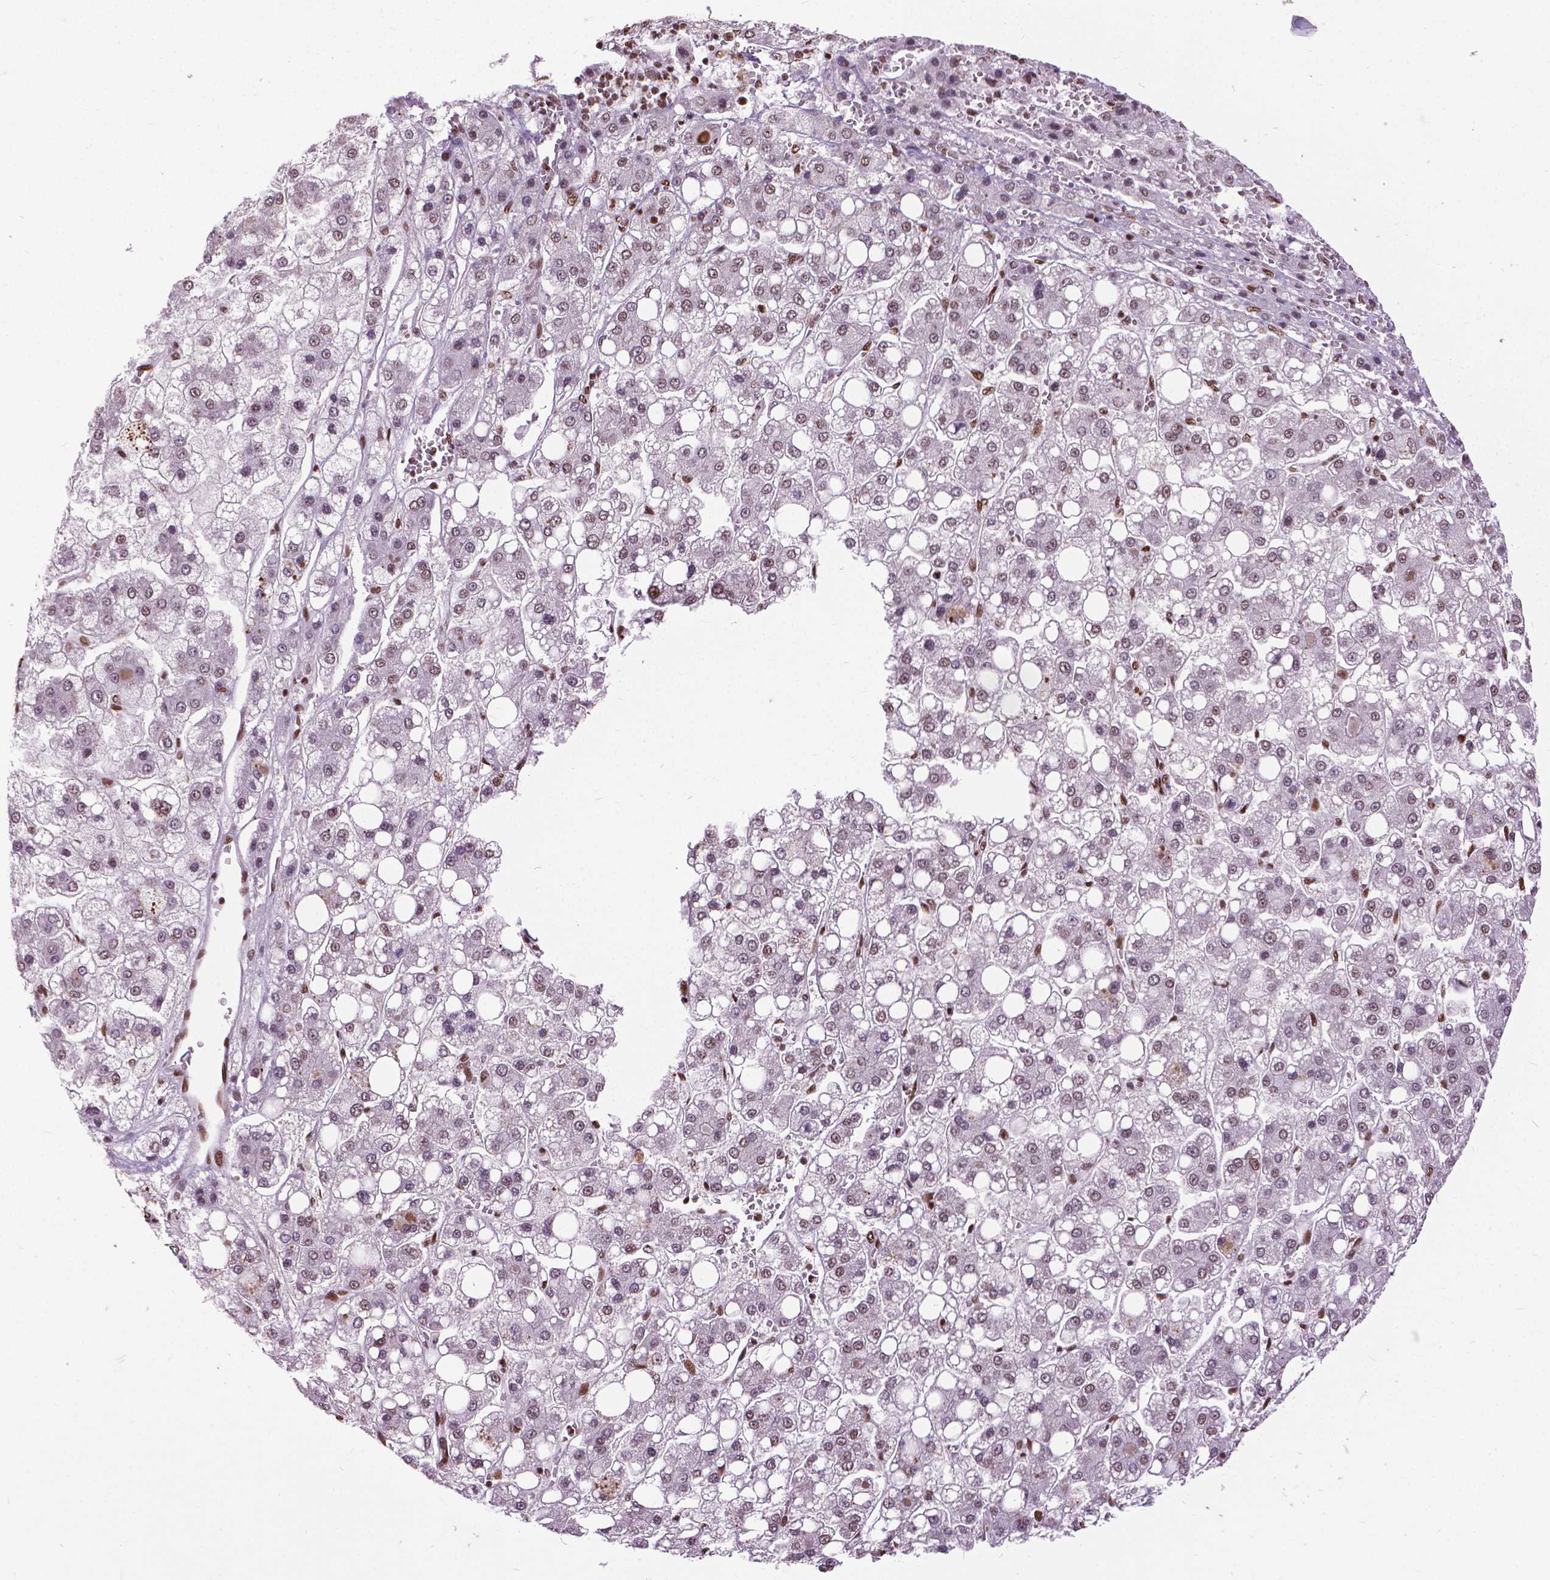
{"staining": {"intensity": "moderate", "quantity": "25%-75%", "location": "nuclear"}, "tissue": "liver cancer", "cell_type": "Tumor cells", "image_type": "cancer", "snomed": [{"axis": "morphology", "description": "Carcinoma, Hepatocellular, NOS"}, {"axis": "topography", "description": "Liver"}], "caption": "This is a histology image of immunohistochemistry staining of hepatocellular carcinoma (liver), which shows moderate positivity in the nuclear of tumor cells.", "gene": "AKAP8", "patient": {"sex": "male", "age": 73}}